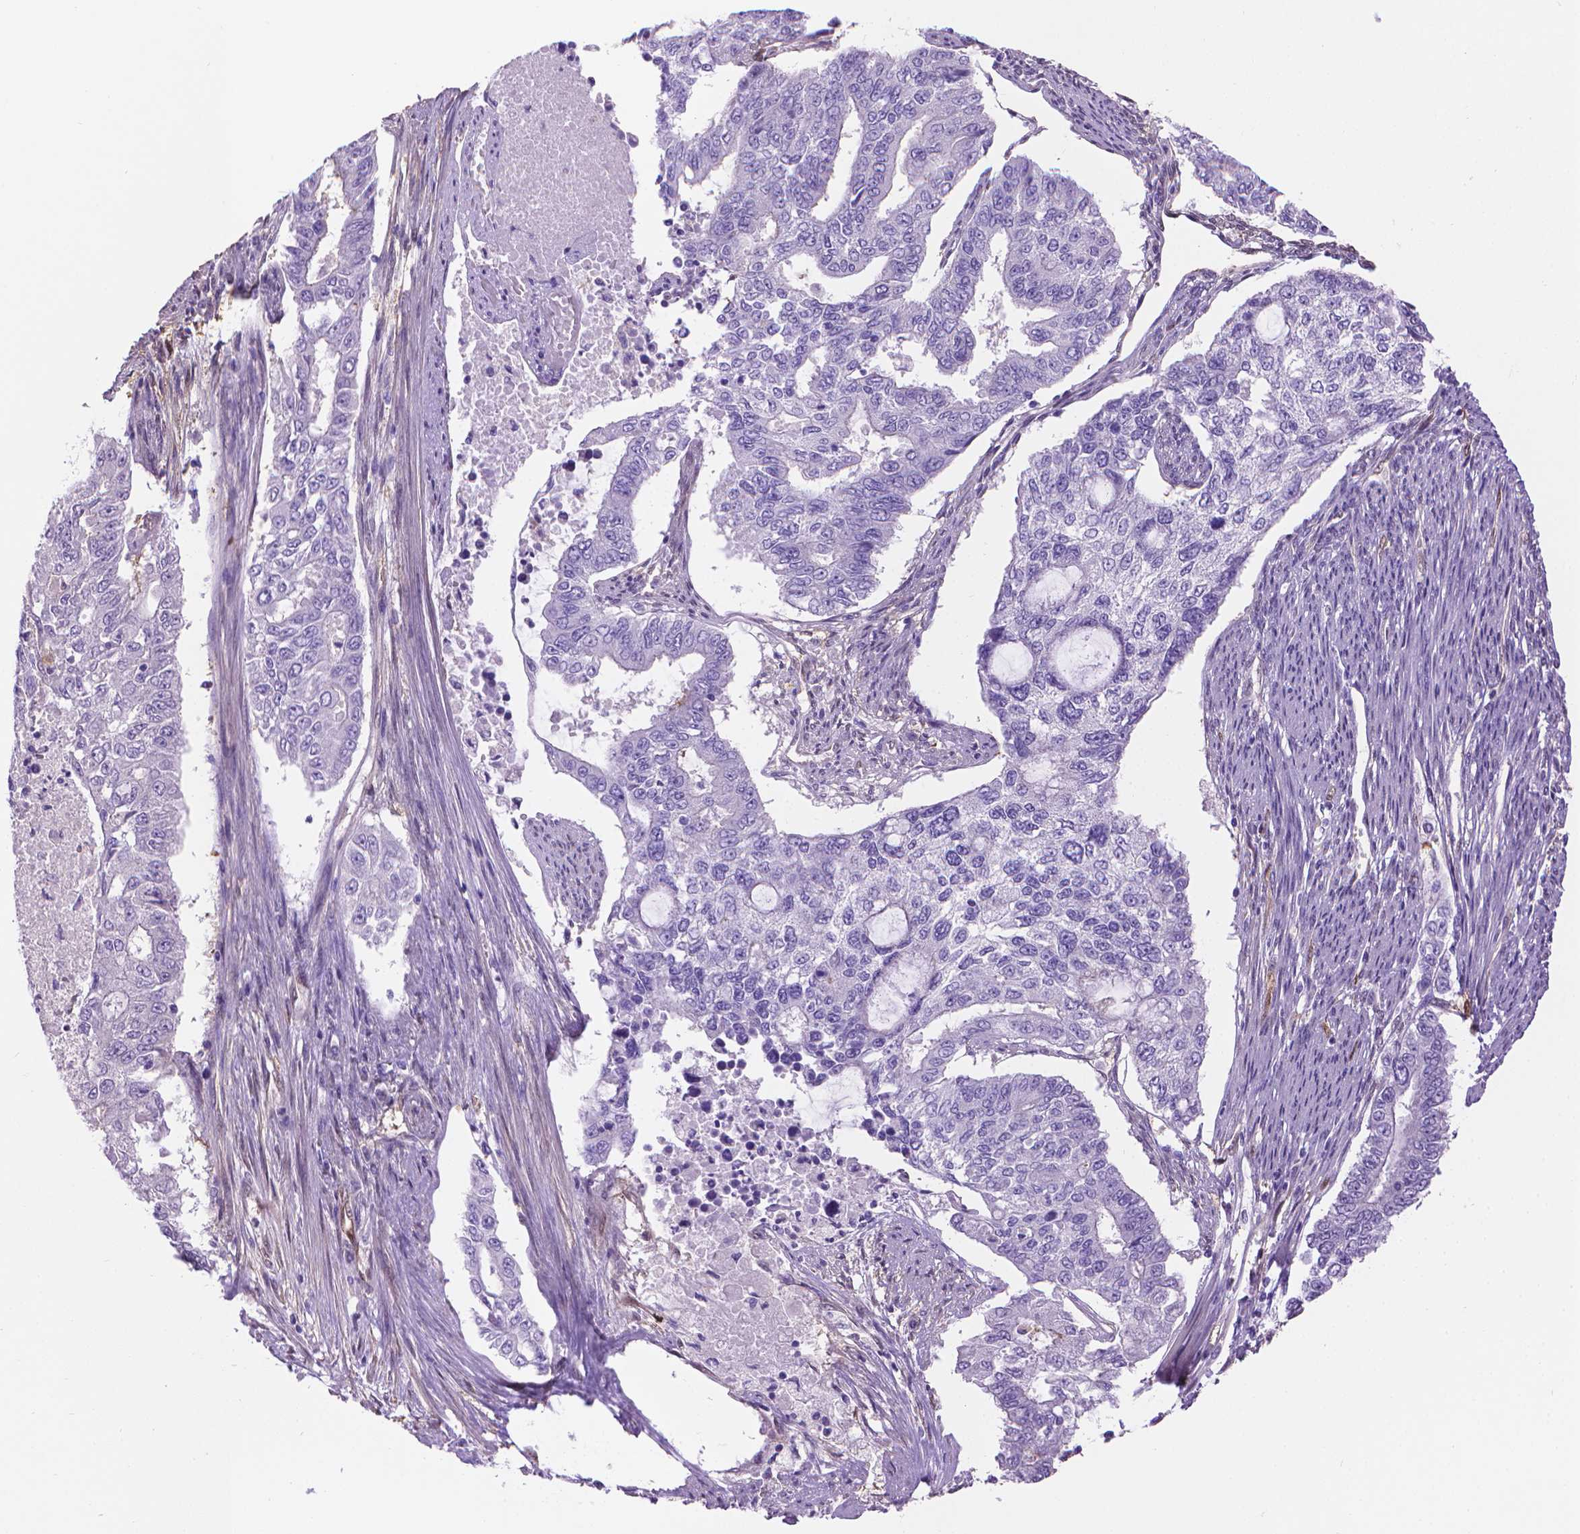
{"staining": {"intensity": "negative", "quantity": "none", "location": "none"}, "tissue": "endometrial cancer", "cell_type": "Tumor cells", "image_type": "cancer", "snomed": [{"axis": "morphology", "description": "Adenocarcinoma, NOS"}, {"axis": "topography", "description": "Uterus"}], "caption": "Immunohistochemistry histopathology image of human endometrial adenocarcinoma stained for a protein (brown), which exhibits no staining in tumor cells.", "gene": "CLIC4", "patient": {"sex": "female", "age": 59}}